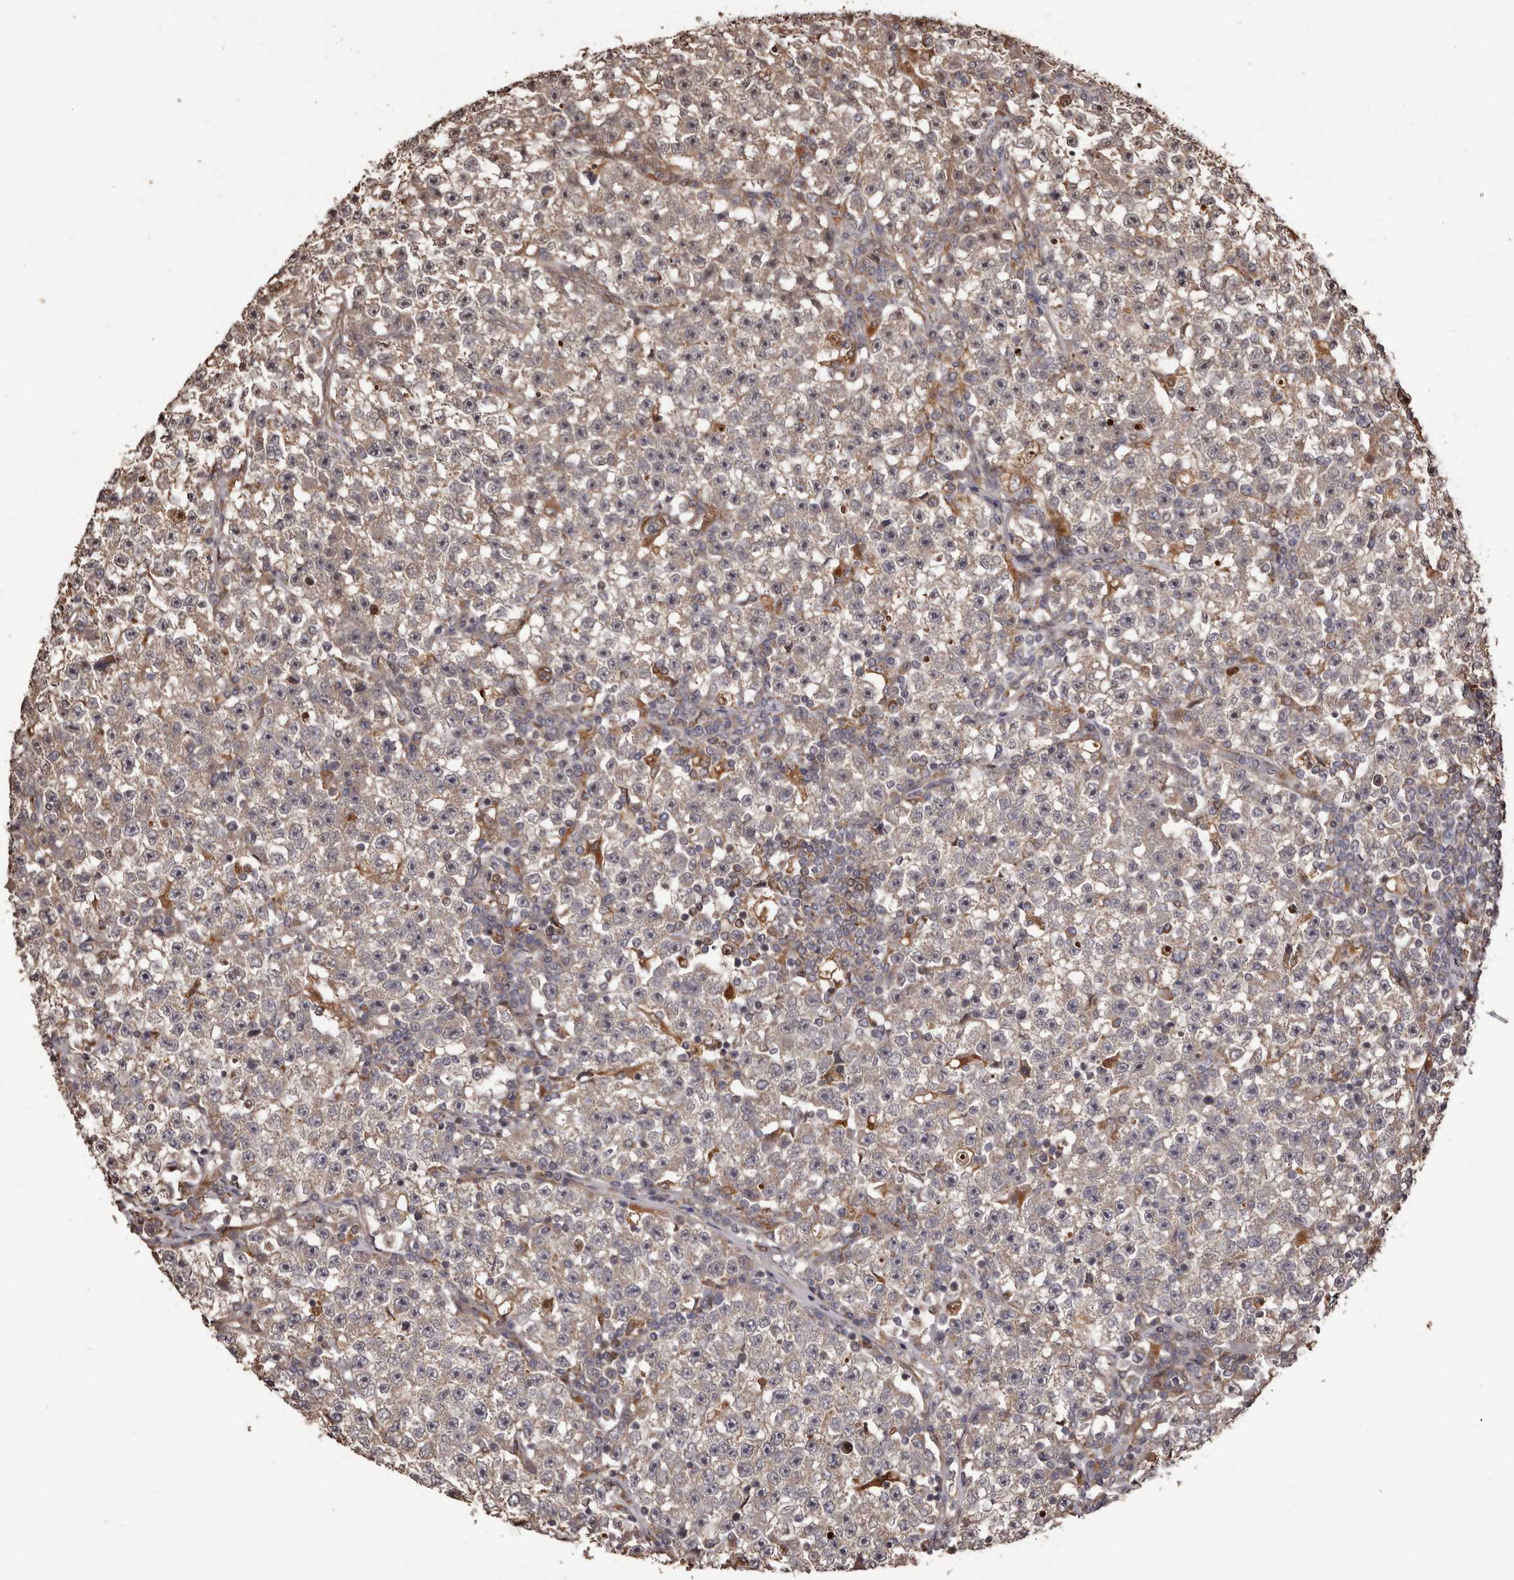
{"staining": {"intensity": "moderate", "quantity": "<25%", "location": "nuclear"}, "tissue": "testis cancer", "cell_type": "Tumor cells", "image_type": "cancer", "snomed": [{"axis": "morphology", "description": "Seminoma, NOS"}, {"axis": "topography", "description": "Testis"}], "caption": "The immunohistochemical stain labels moderate nuclear staining in tumor cells of testis cancer tissue.", "gene": "ZCCHC7", "patient": {"sex": "male", "age": 22}}